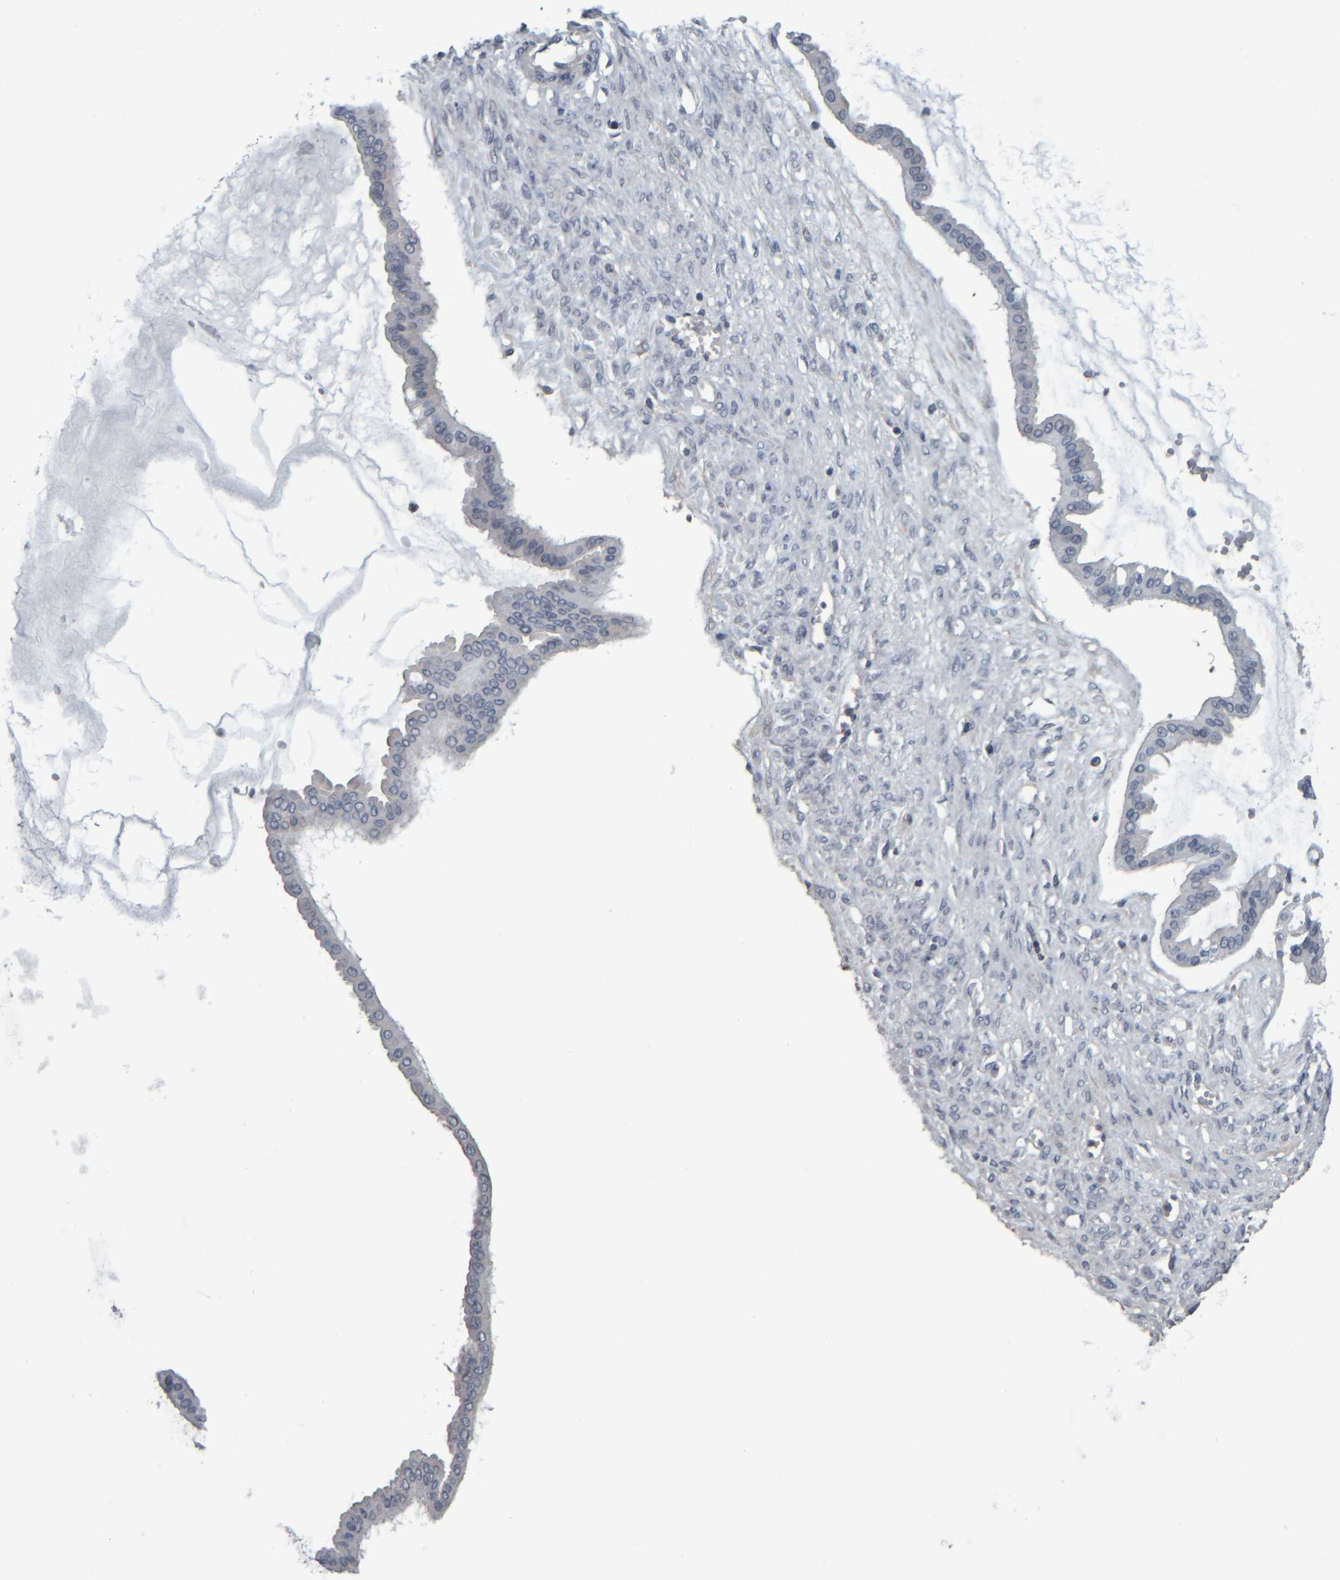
{"staining": {"intensity": "negative", "quantity": "none", "location": "none"}, "tissue": "ovarian cancer", "cell_type": "Tumor cells", "image_type": "cancer", "snomed": [{"axis": "morphology", "description": "Cystadenocarcinoma, mucinous, NOS"}, {"axis": "topography", "description": "Ovary"}], "caption": "This is an immunohistochemistry (IHC) micrograph of ovarian cancer. There is no expression in tumor cells.", "gene": "CAVIN4", "patient": {"sex": "female", "age": 73}}